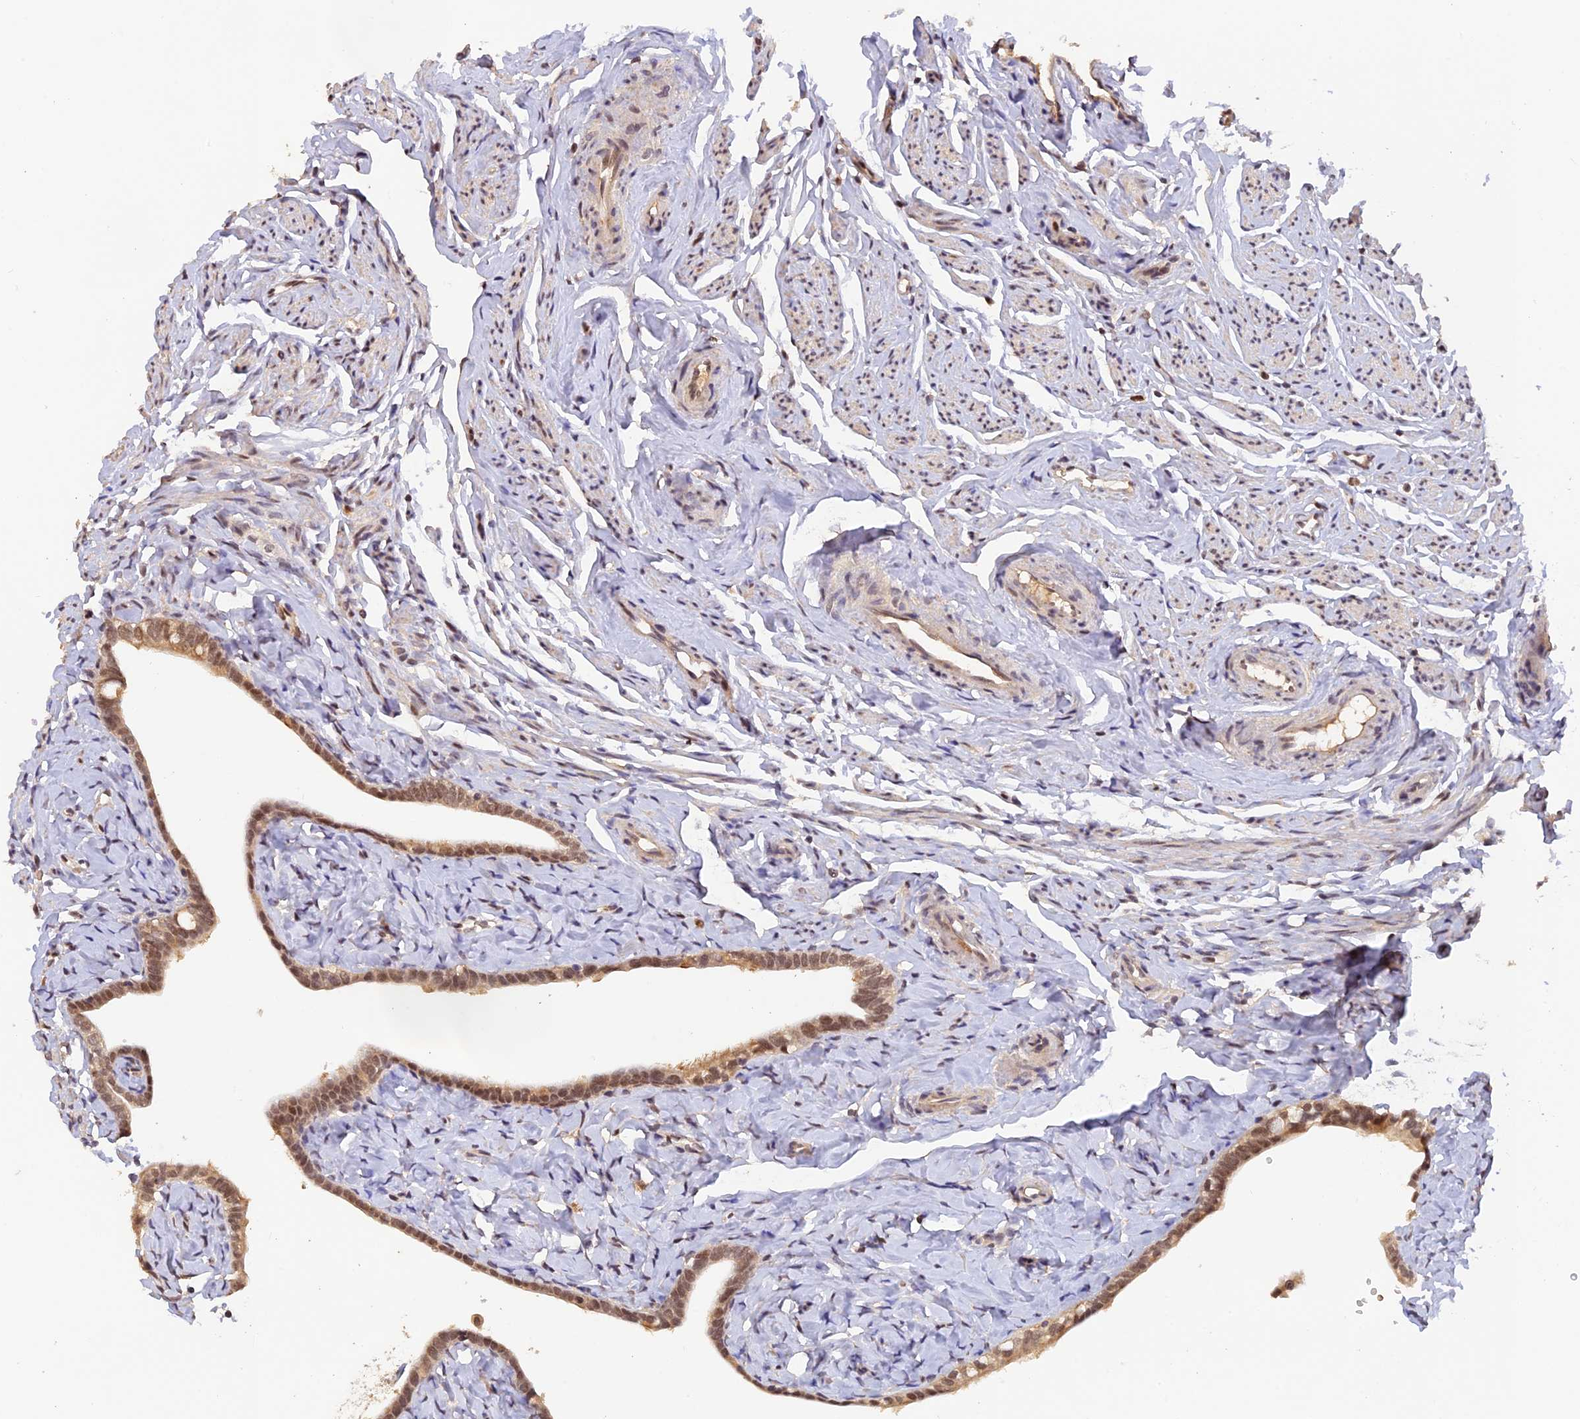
{"staining": {"intensity": "moderate", "quantity": ">75%", "location": "cytoplasmic/membranous,nuclear"}, "tissue": "fallopian tube", "cell_type": "Glandular cells", "image_type": "normal", "snomed": [{"axis": "morphology", "description": "Normal tissue, NOS"}, {"axis": "topography", "description": "Fallopian tube"}], "caption": "This is a photomicrograph of immunohistochemistry (IHC) staining of unremarkable fallopian tube, which shows moderate staining in the cytoplasmic/membranous,nuclear of glandular cells.", "gene": "ZNF436", "patient": {"sex": "female", "age": 66}}